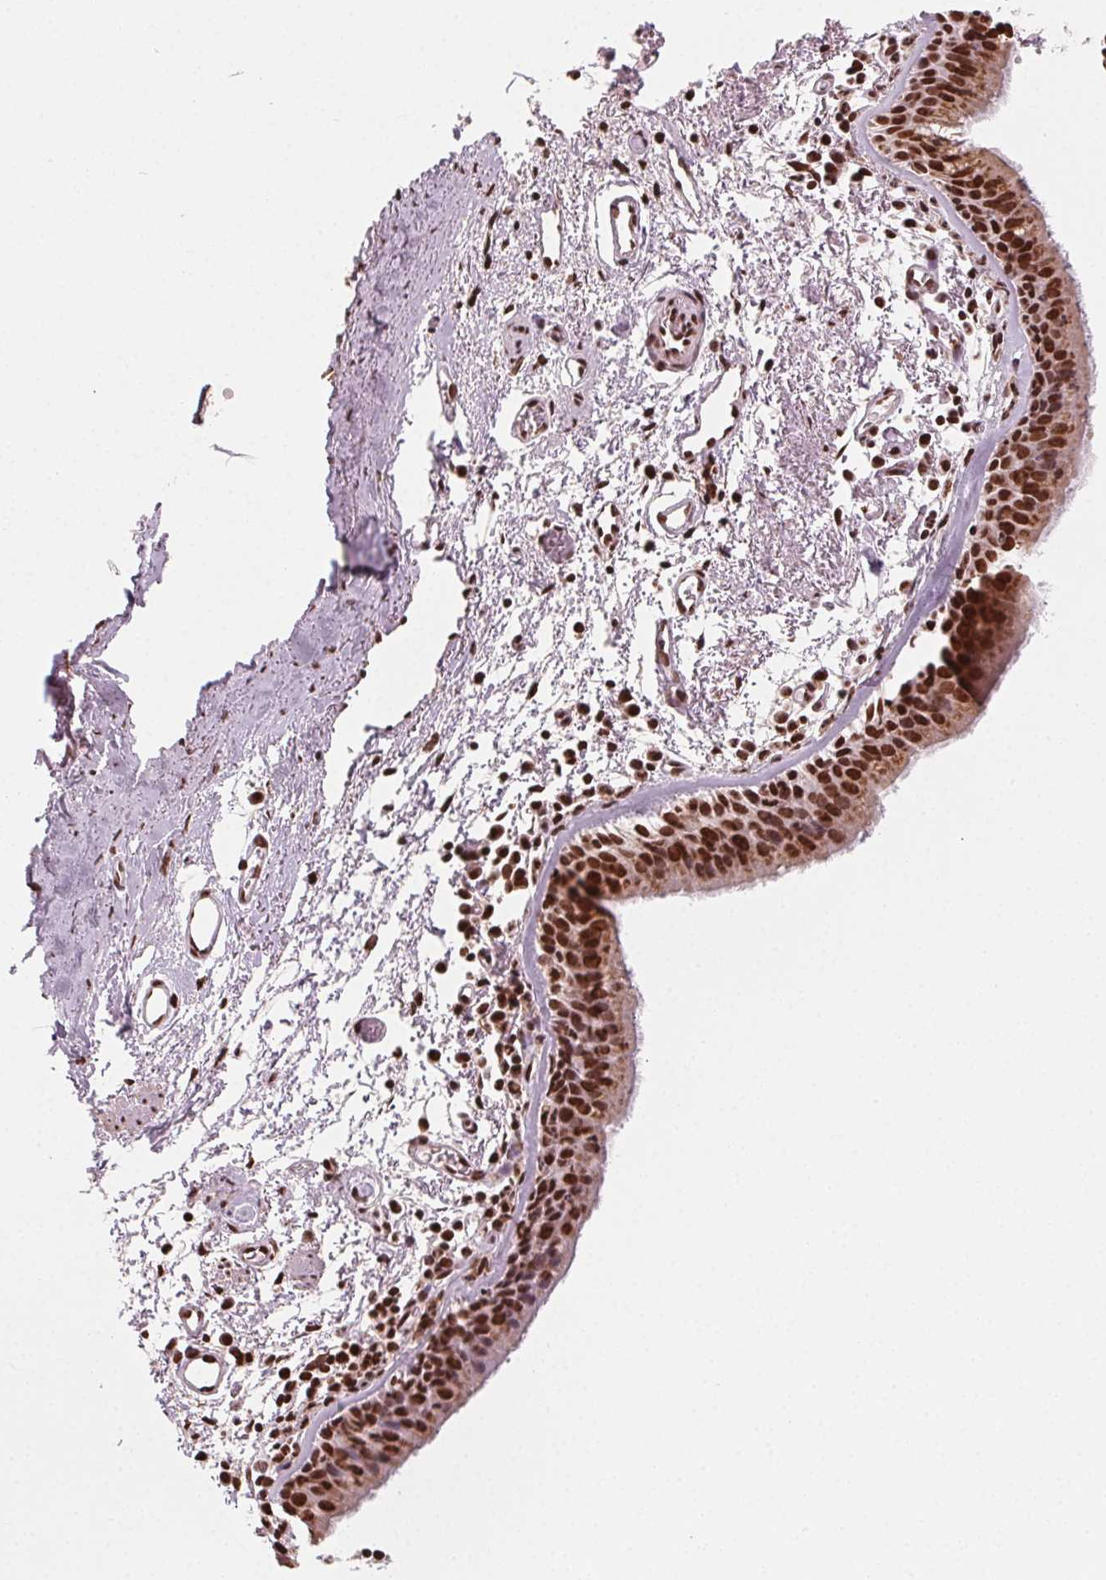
{"staining": {"intensity": "strong", "quantity": ">75%", "location": "cytoplasmic/membranous,nuclear"}, "tissue": "bronchus", "cell_type": "Respiratory epithelial cells", "image_type": "normal", "snomed": [{"axis": "morphology", "description": "Normal tissue, NOS"}, {"axis": "morphology", "description": "Adenocarcinoma, NOS"}, {"axis": "topography", "description": "Bronchus"}], "caption": "A high amount of strong cytoplasmic/membranous,nuclear staining is seen in about >75% of respiratory epithelial cells in normal bronchus.", "gene": "TOPORS", "patient": {"sex": "male", "age": 68}}